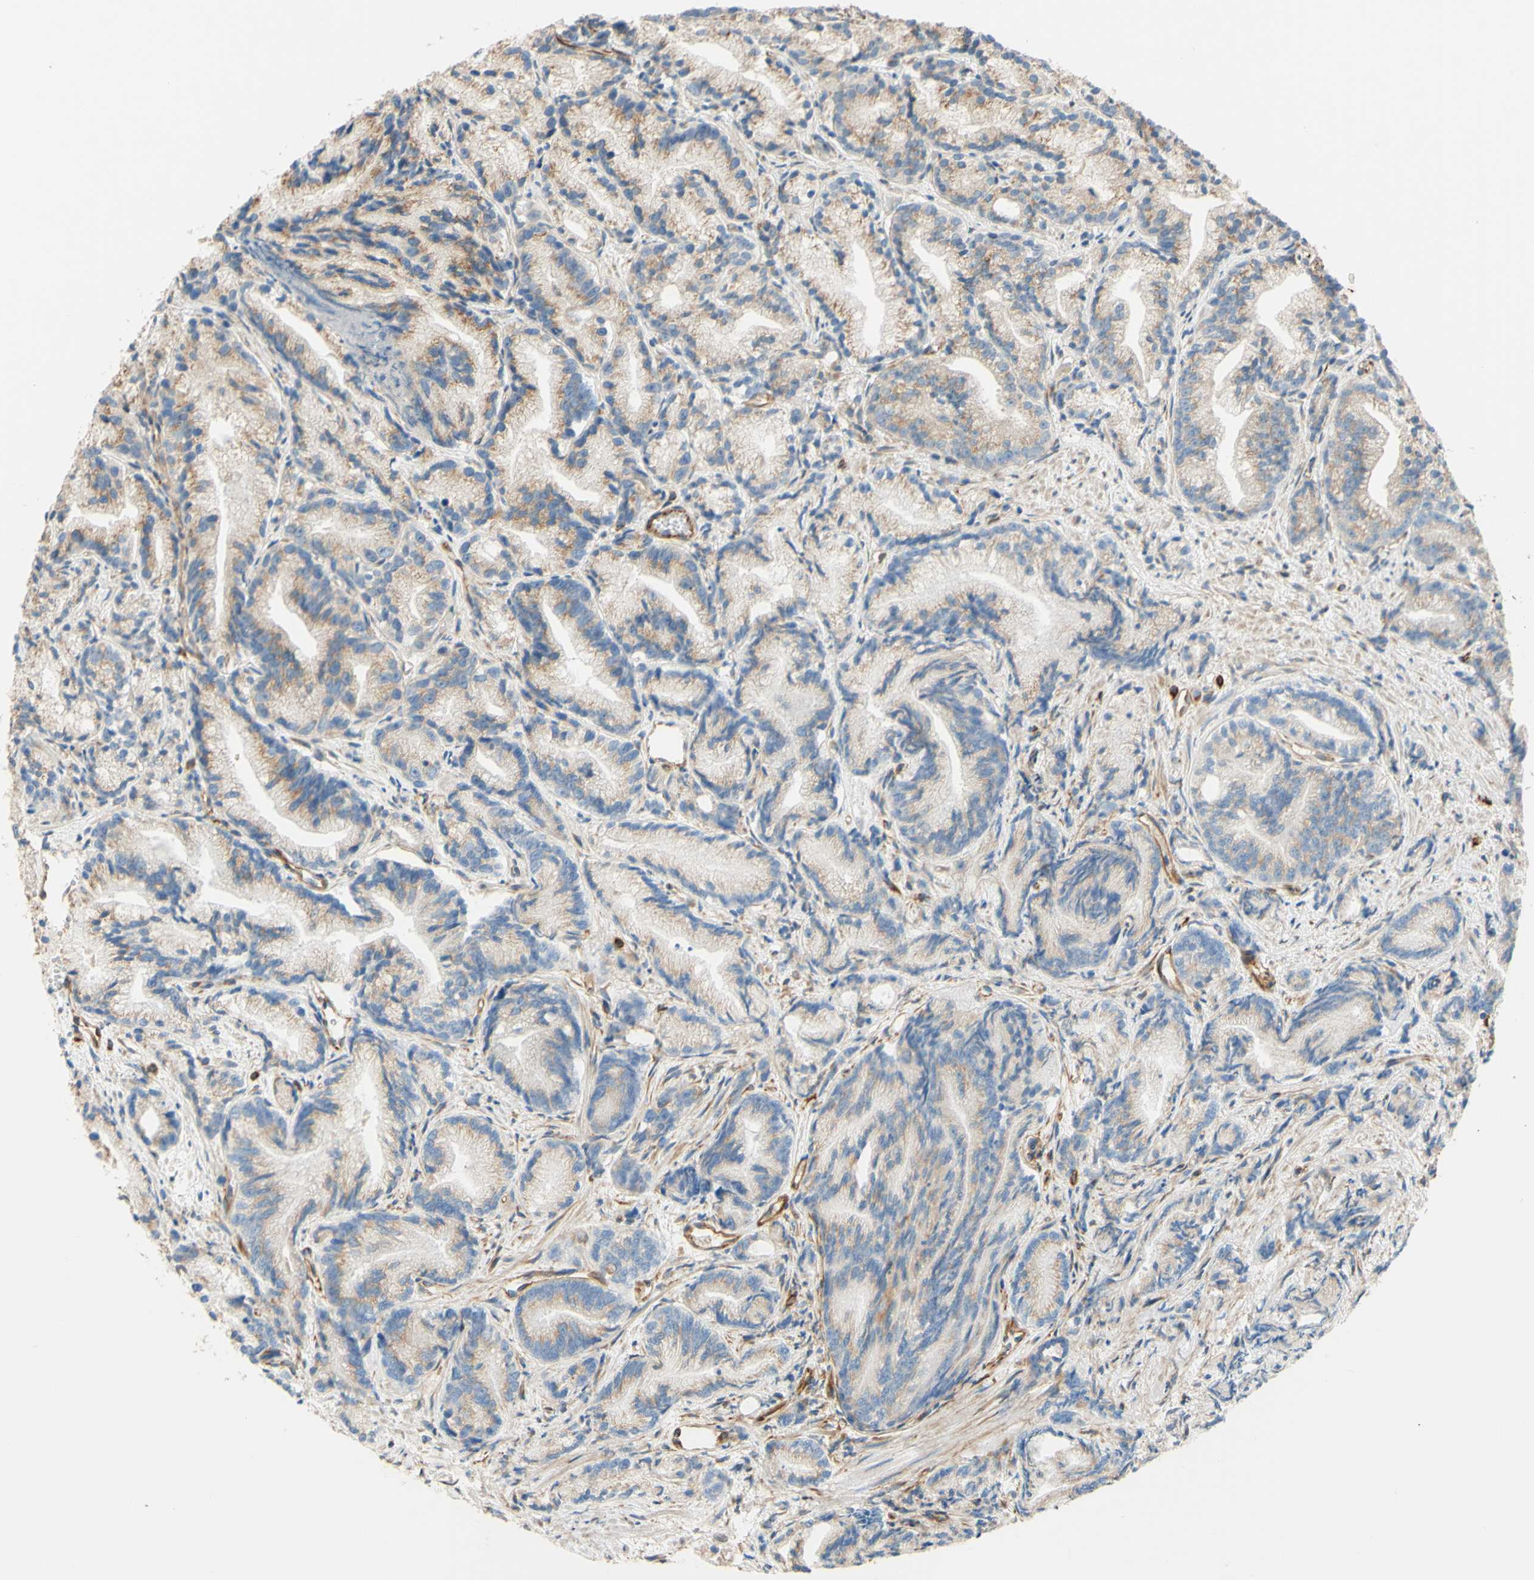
{"staining": {"intensity": "weak", "quantity": ">75%", "location": "cytoplasmic/membranous"}, "tissue": "prostate cancer", "cell_type": "Tumor cells", "image_type": "cancer", "snomed": [{"axis": "morphology", "description": "Adenocarcinoma, Low grade"}, {"axis": "topography", "description": "Prostate"}], "caption": "A brown stain shows weak cytoplasmic/membranous expression of a protein in prostate adenocarcinoma (low-grade) tumor cells. (DAB IHC with brightfield microscopy, high magnification).", "gene": "C1orf43", "patient": {"sex": "male", "age": 89}}